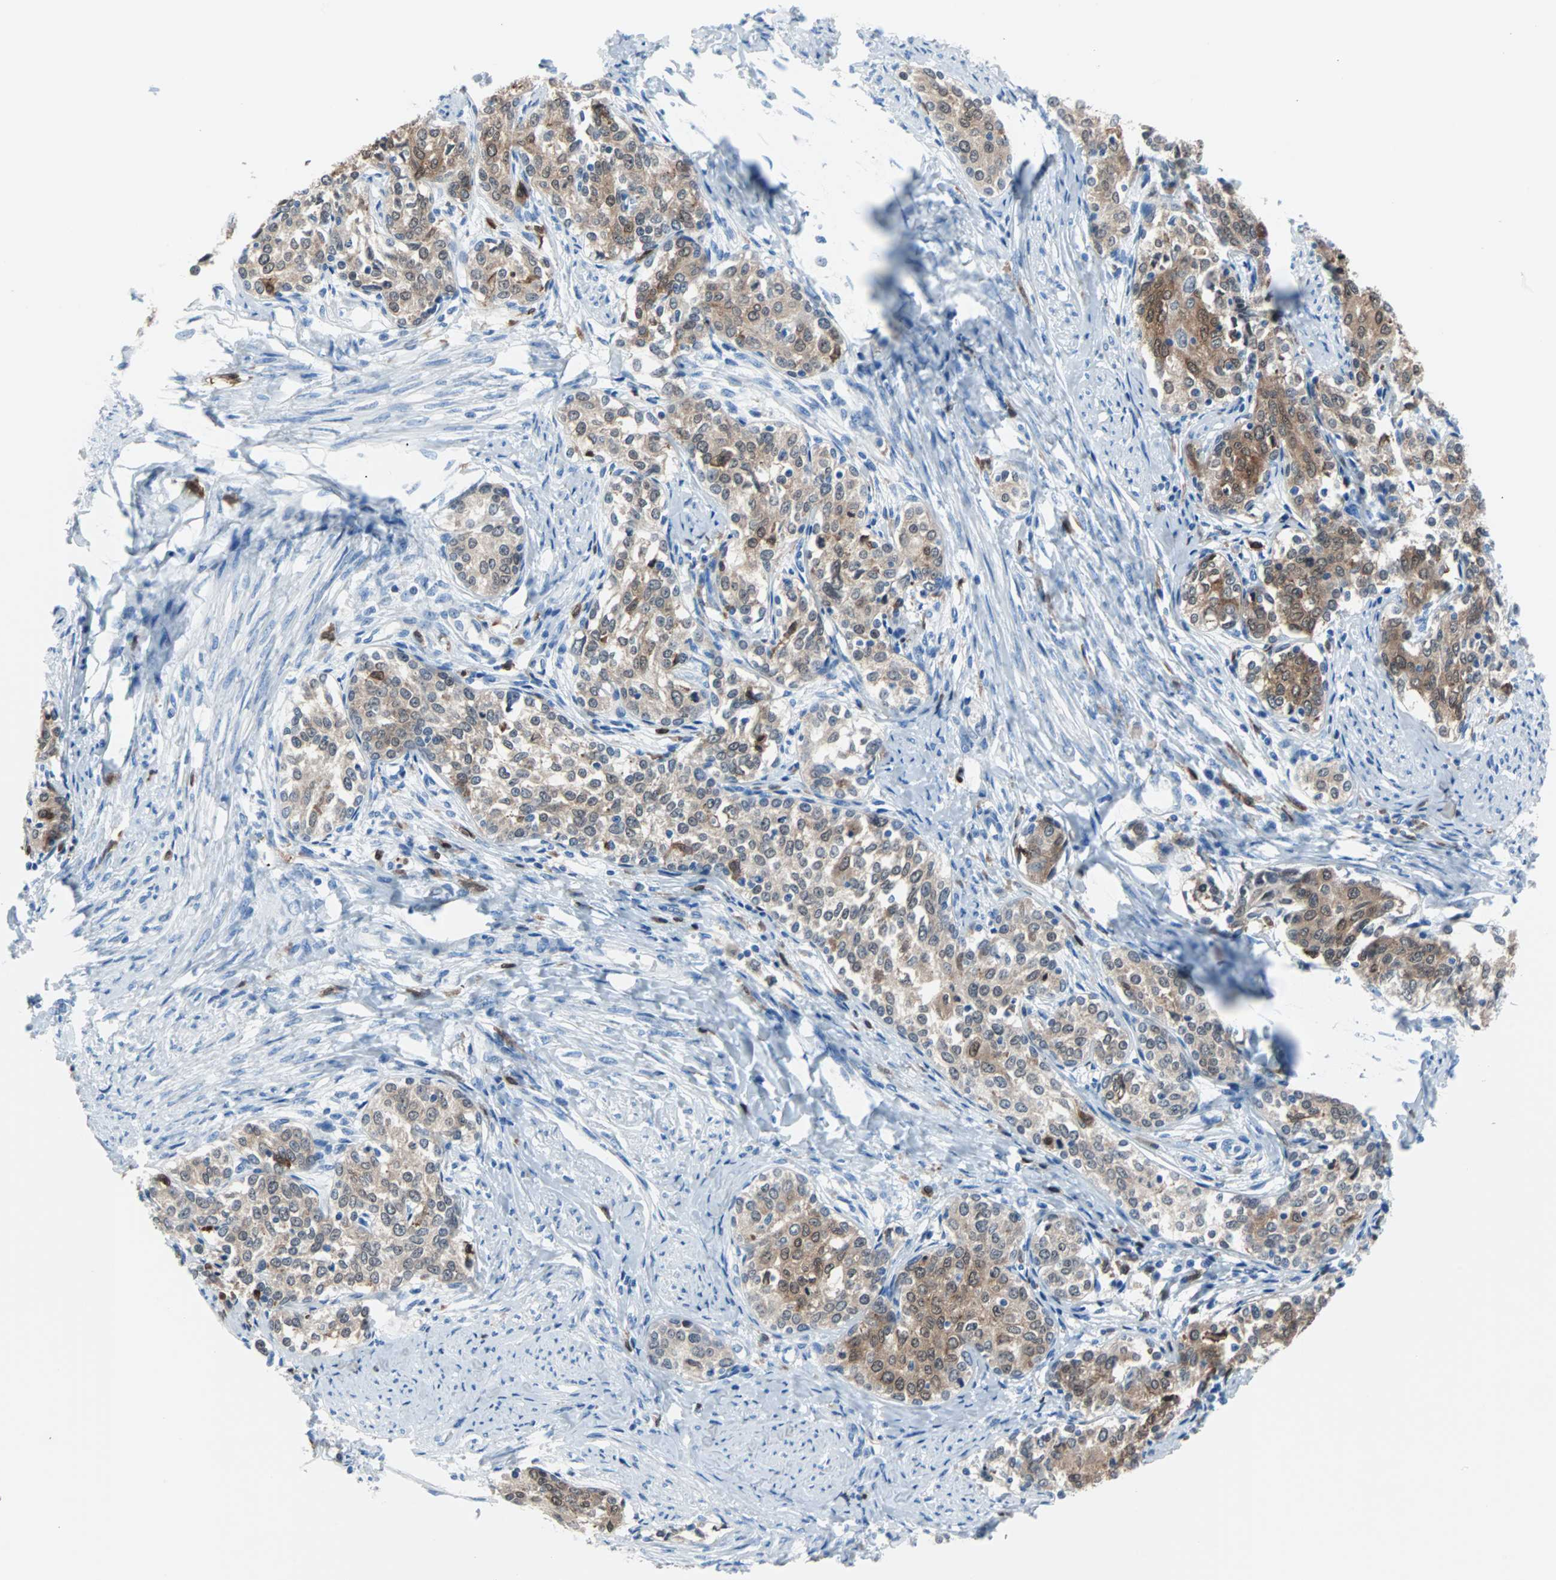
{"staining": {"intensity": "moderate", "quantity": ">75%", "location": "cytoplasmic/membranous"}, "tissue": "cervical cancer", "cell_type": "Tumor cells", "image_type": "cancer", "snomed": [{"axis": "morphology", "description": "Squamous cell carcinoma, NOS"}, {"axis": "morphology", "description": "Adenocarcinoma, NOS"}, {"axis": "topography", "description": "Cervix"}], "caption": "IHC staining of cervical cancer, which exhibits medium levels of moderate cytoplasmic/membranous expression in approximately >75% of tumor cells indicating moderate cytoplasmic/membranous protein staining. The staining was performed using DAB (brown) for protein detection and nuclei were counterstained in hematoxylin (blue).", "gene": "SYK", "patient": {"sex": "female", "age": 52}}